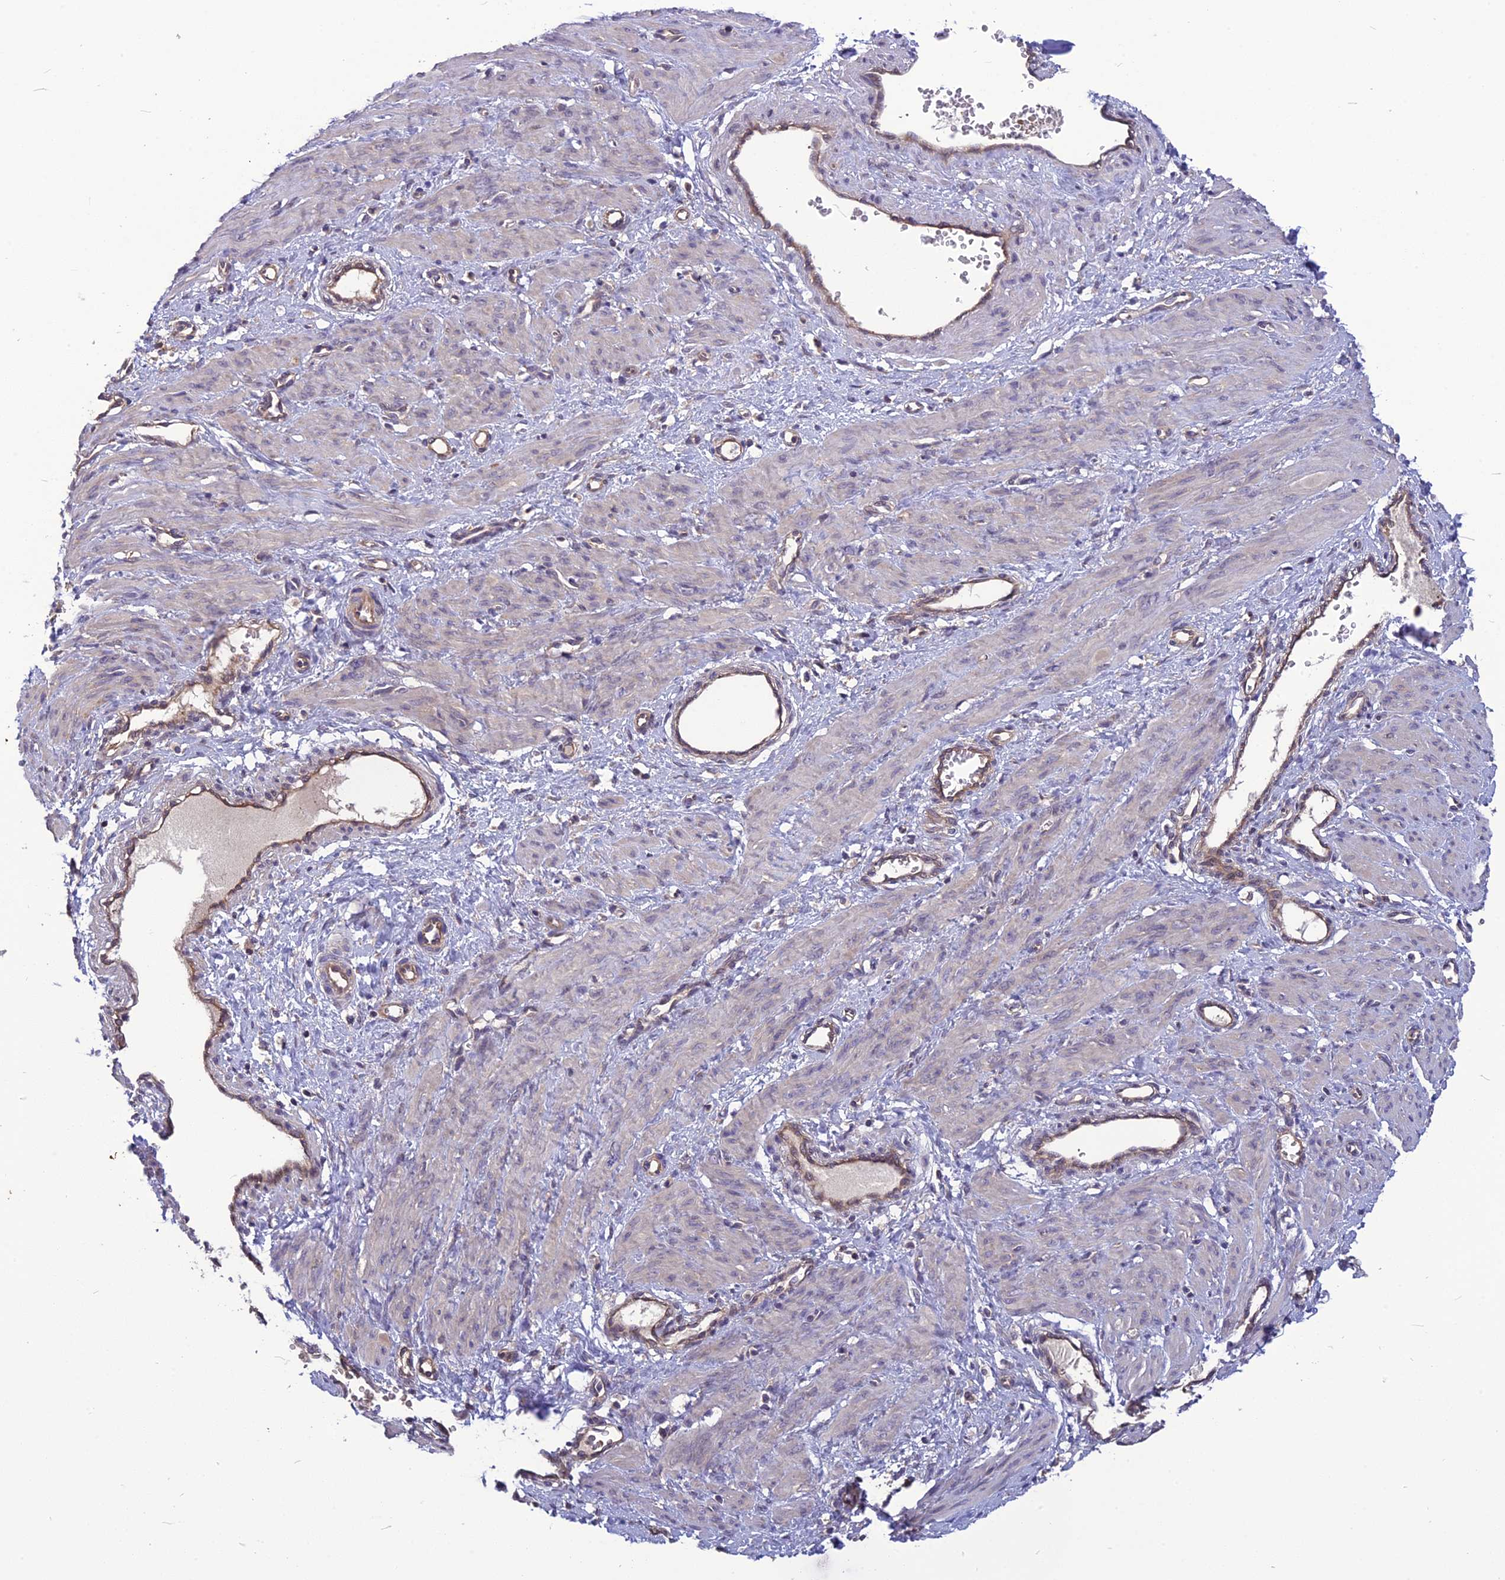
{"staining": {"intensity": "negative", "quantity": "none", "location": "none"}, "tissue": "smooth muscle", "cell_type": "Smooth muscle cells", "image_type": "normal", "snomed": [{"axis": "morphology", "description": "Normal tissue, NOS"}, {"axis": "topography", "description": "Endometrium"}], "caption": "This photomicrograph is of normal smooth muscle stained with immunohistochemistry (IHC) to label a protein in brown with the nuclei are counter-stained blue. There is no positivity in smooth muscle cells. (Brightfield microscopy of DAB IHC at high magnification).", "gene": "PSMF1", "patient": {"sex": "female", "age": 33}}